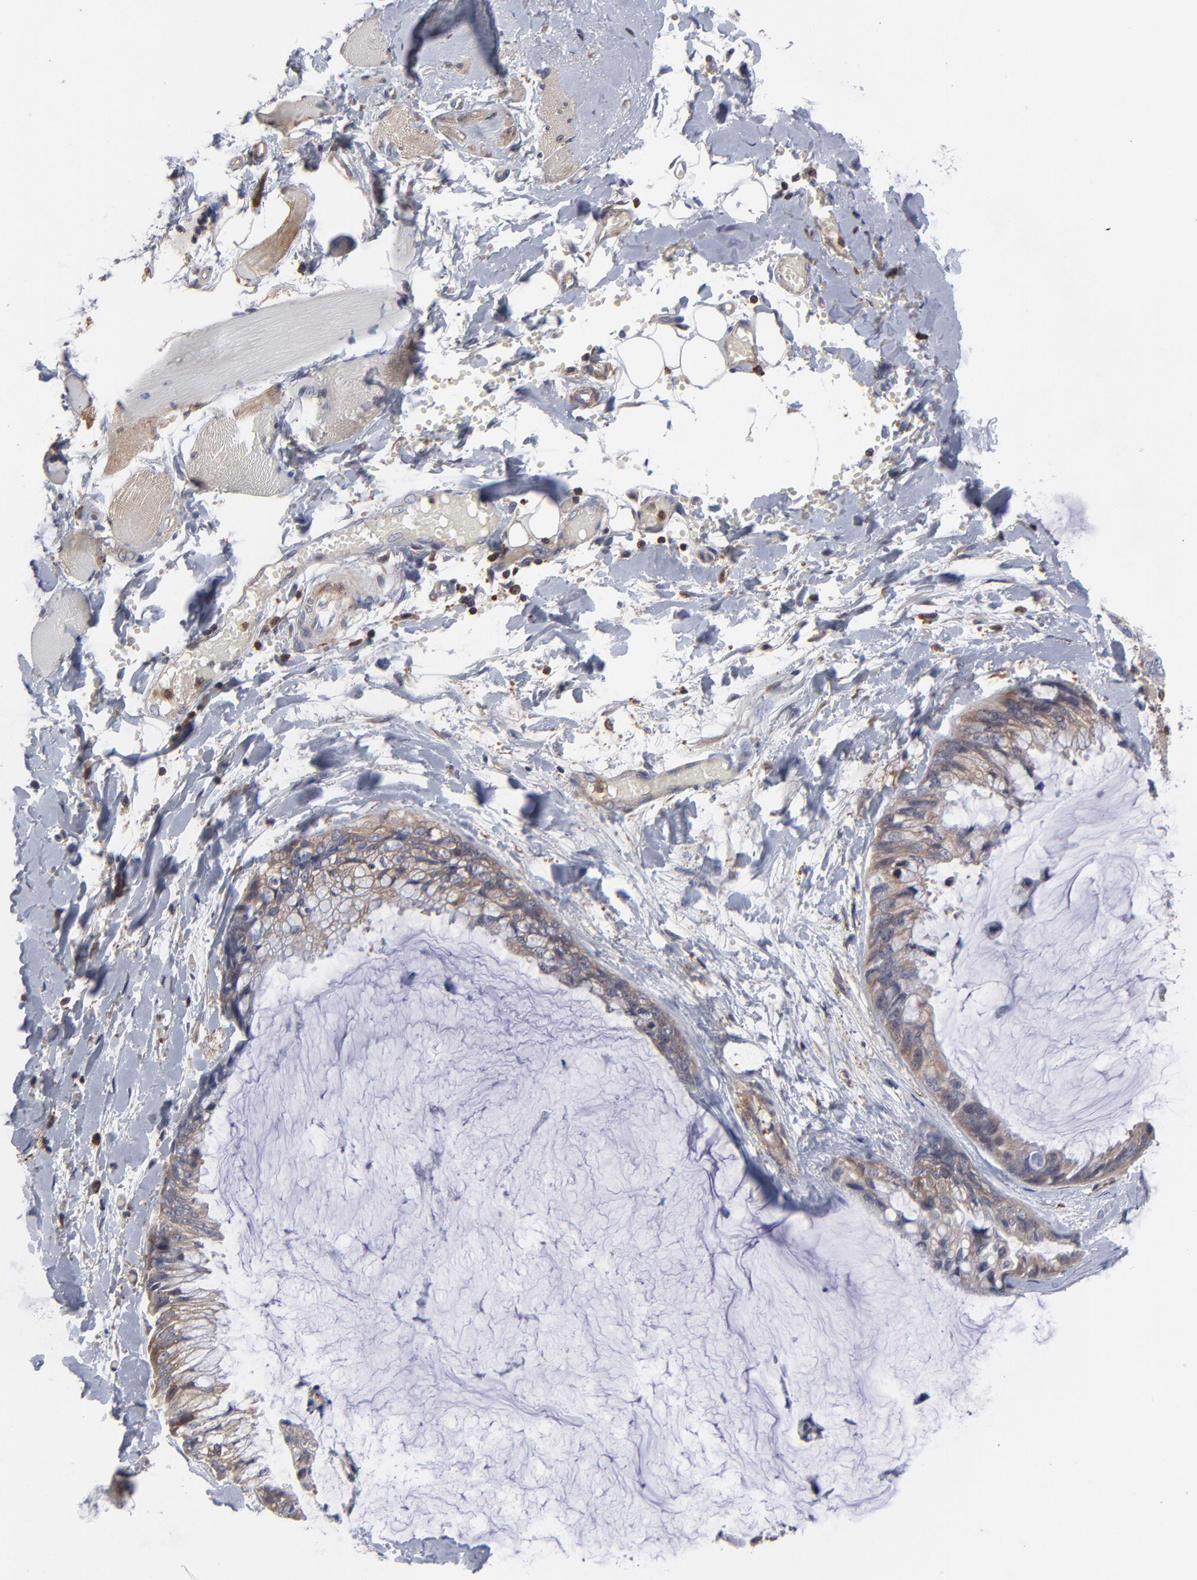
{"staining": {"intensity": "moderate", "quantity": ">75%", "location": "cytoplasmic/membranous"}, "tissue": "ovarian cancer", "cell_type": "Tumor cells", "image_type": "cancer", "snomed": [{"axis": "morphology", "description": "Cystadenocarcinoma, mucinous, NOS"}, {"axis": "topography", "description": "Ovary"}], "caption": "Ovarian cancer (mucinous cystadenocarcinoma) stained with IHC demonstrates moderate cytoplasmic/membranous staining in about >75% of tumor cells.", "gene": "MAP2K1", "patient": {"sex": "female", "age": 39}}